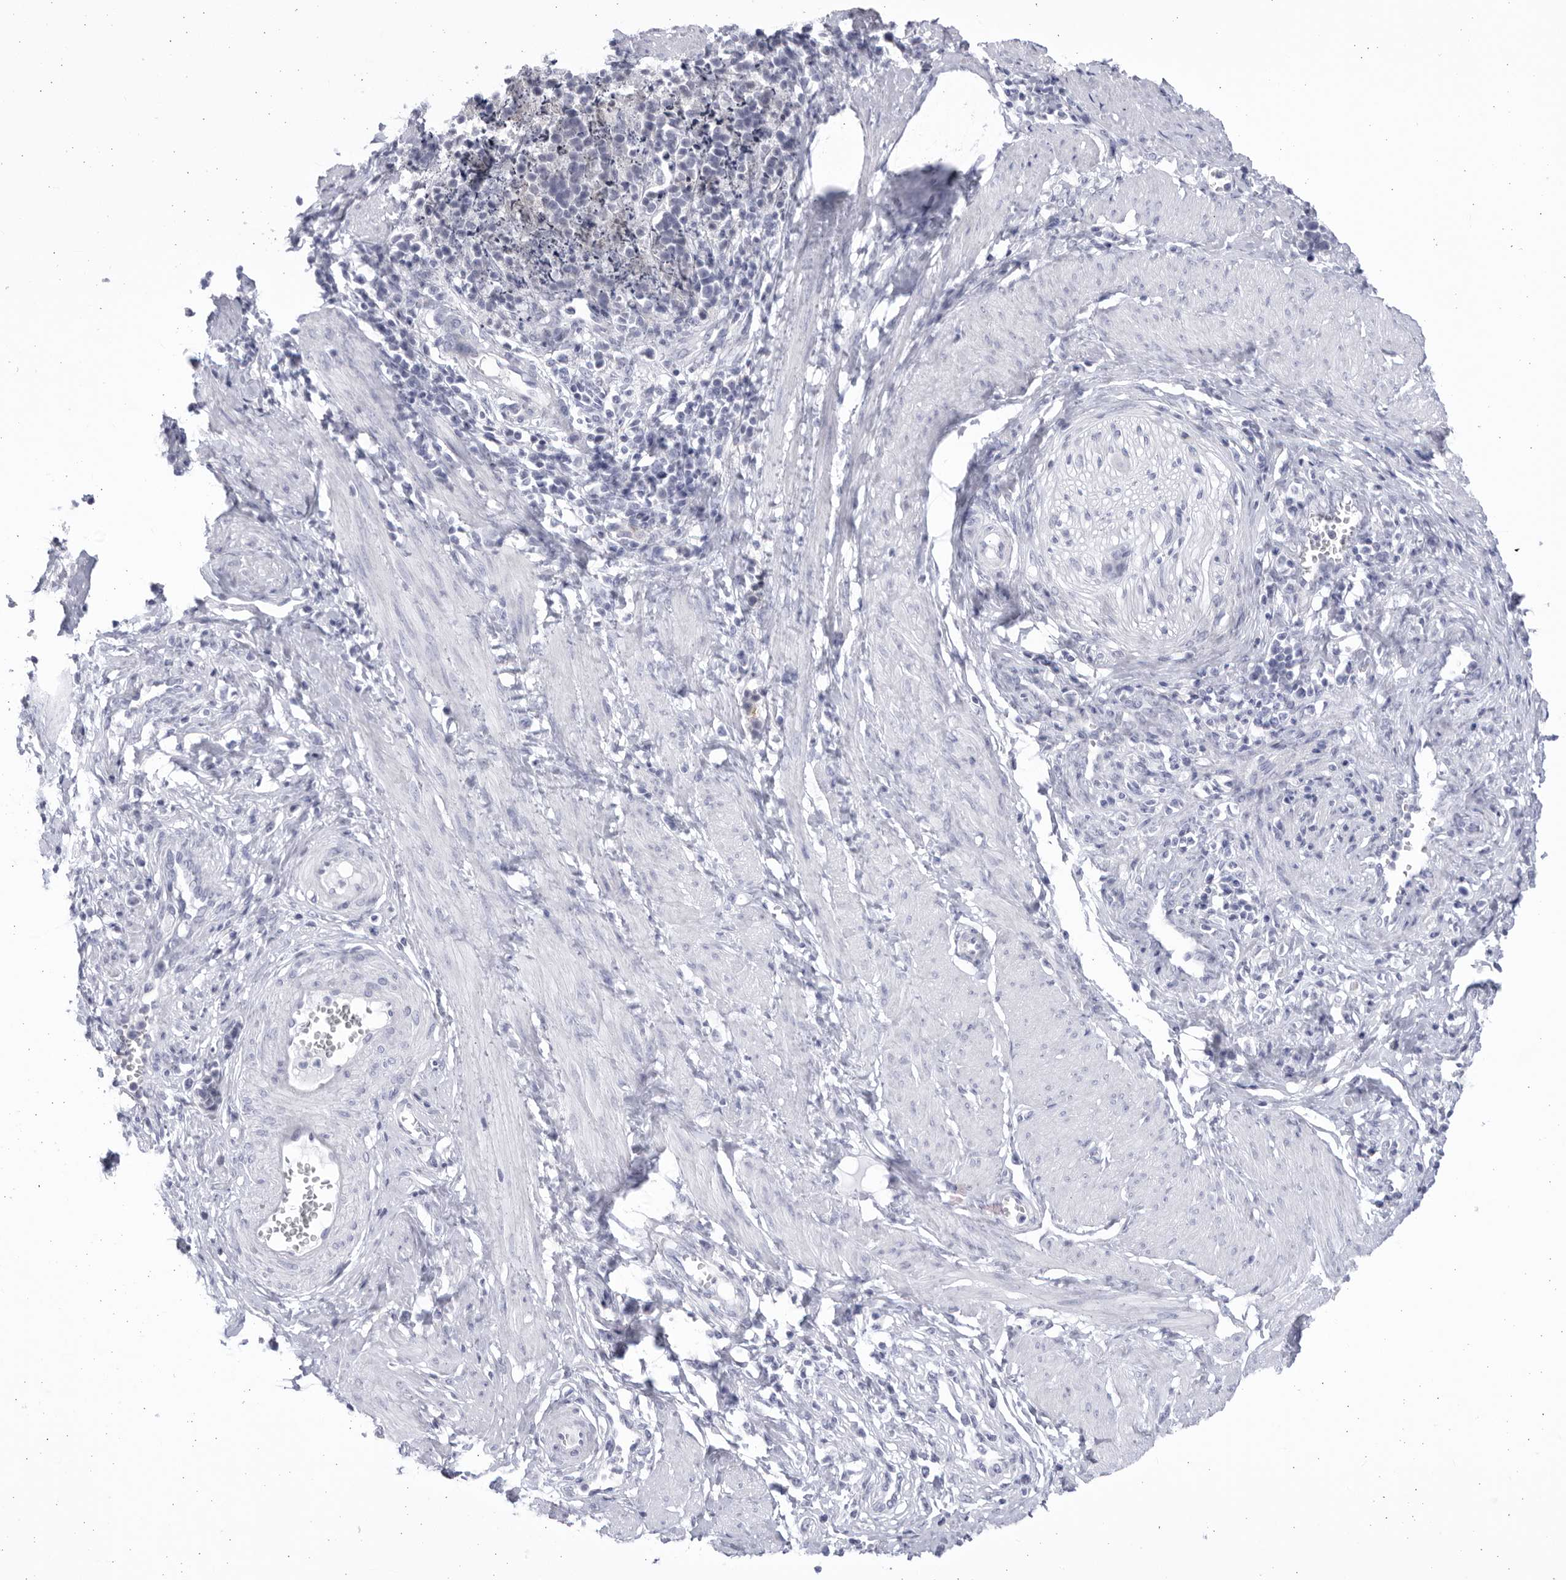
{"staining": {"intensity": "negative", "quantity": "none", "location": "none"}, "tissue": "cervical cancer", "cell_type": "Tumor cells", "image_type": "cancer", "snomed": [{"axis": "morphology", "description": "Normal tissue, NOS"}, {"axis": "morphology", "description": "Squamous cell carcinoma, NOS"}, {"axis": "topography", "description": "Cervix"}], "caption": "Immunohistochemistry (IHC) of cervical cancer shows no positivity in tumor cells.", "gene": "CCDC181", "patient": {"sex": "female", "age": 35}}